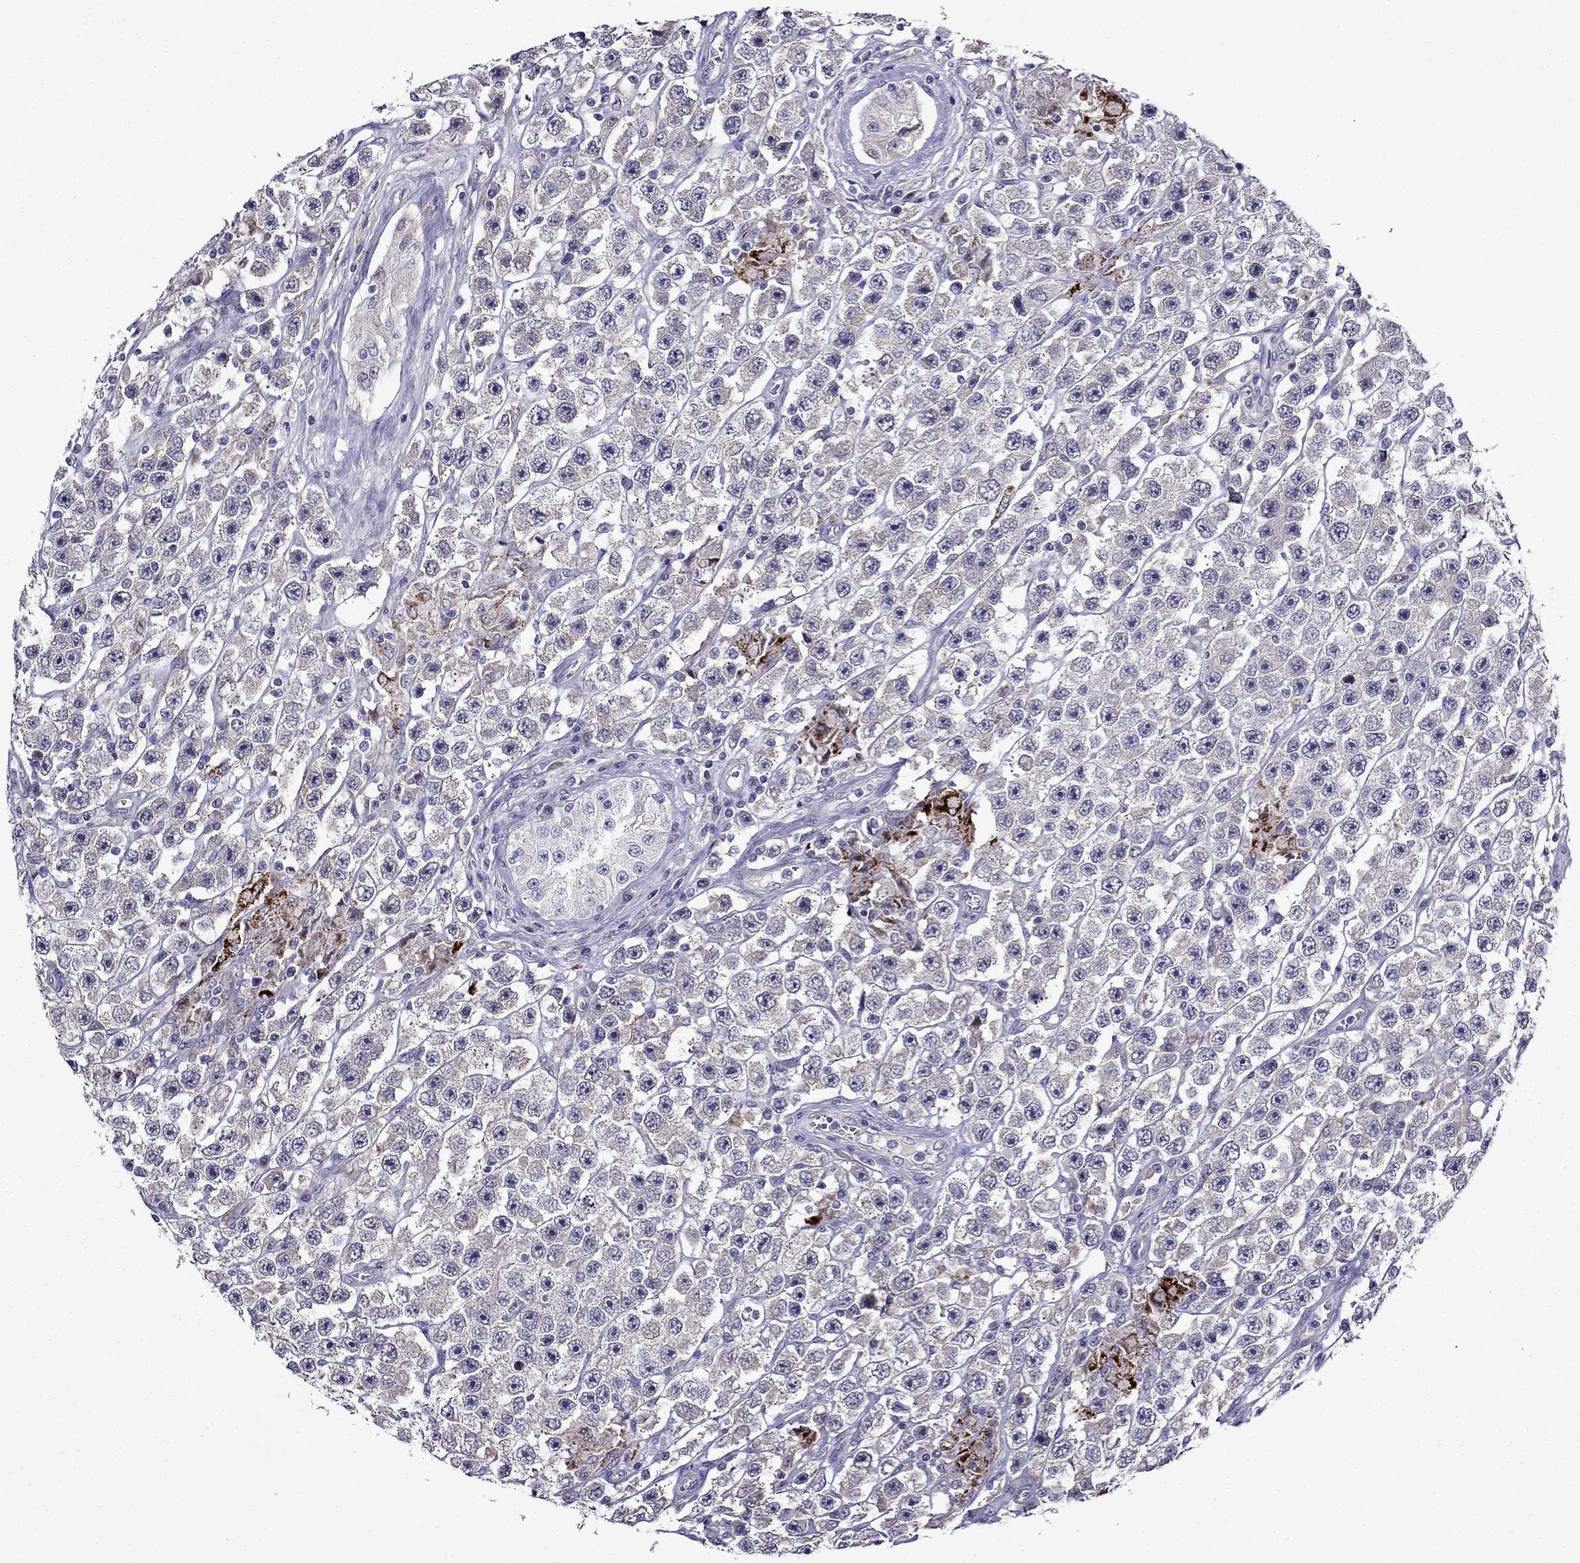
{"staining": {"intensity": "negative", "quantity": "none", "location": "none"}, "tissue": "testis cancer", "cell_type": "Tumor cells", "image_type": "cancer", "snomed": [{"axis": "morphology", "description": "Seminoma, NOS"}, {"axis": "topography", "description": "Testis"}], "caption": "Testis cancer (seminoma) stained for a protein using immunohistochemistry (IHC) shows no positivity tumor cells.", "gene": "PI16", "patient": {"sex": "male", "age": 45}}